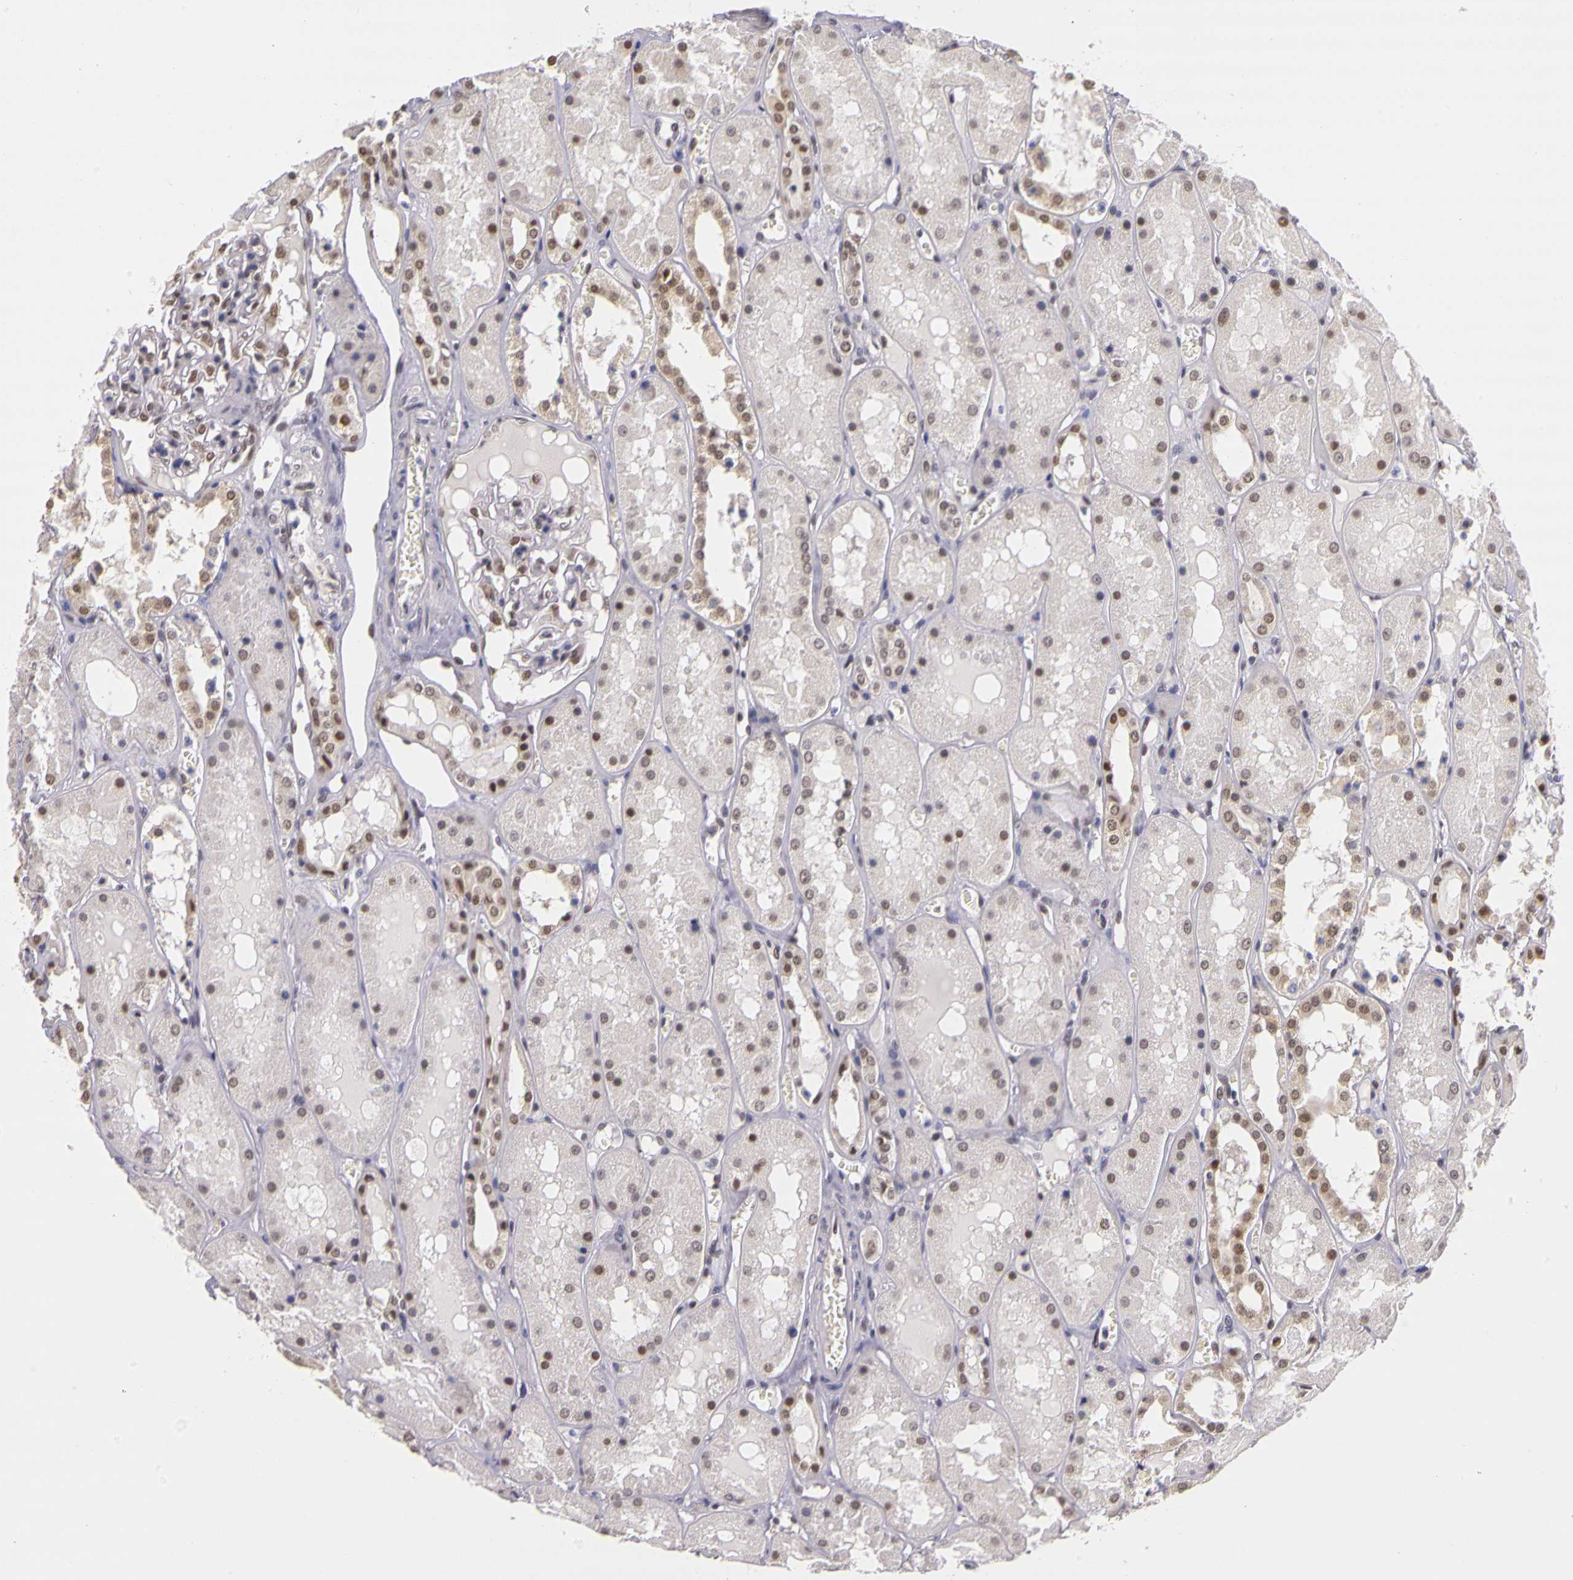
{"staining": {"intensity": "moderate", "quantity": "25%-75%", "location": "nuclear"}, "tissue": "kidney", "cell_type": "Cells in glomeruli", "image_type": "normal", "snomed": [{"axis": "morphology", "description": "Normal tissue, NOS"}, {"axis": "topography", "description": "Kidney"}], "caption": "About 25%-75% of cells in glomeruli in normal kidney show moderate nuclear protein expression as visualized by brown immunohistochemical staining.", "gene": "WDR13", "patient": {"sex": "male", "age": 36}}